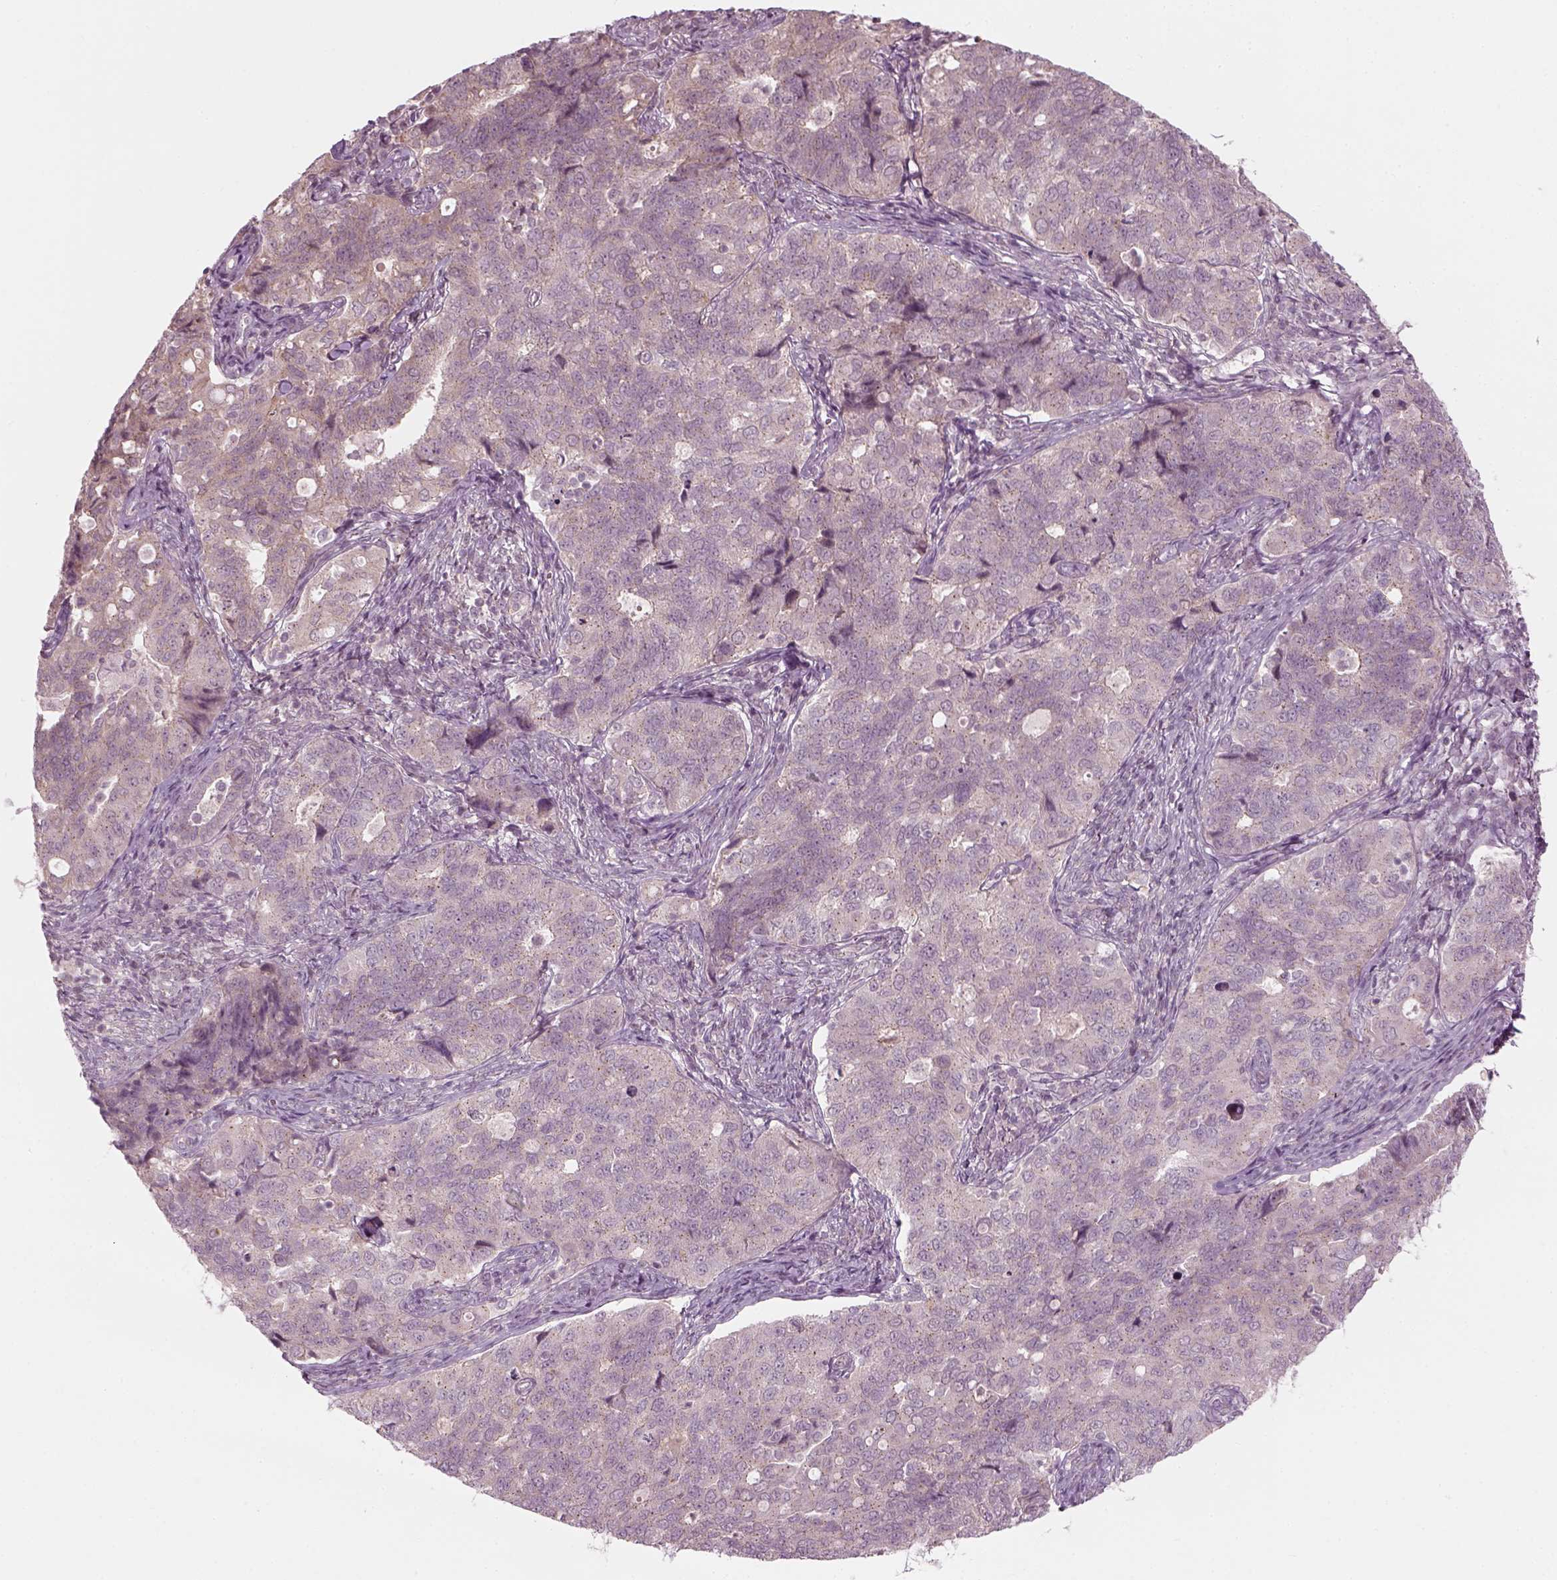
{"staining": {"intensity": "negative", "quantity": "none", "location": "none"}, "tissue": "endometrial cancer", "cell_type": "Tumor cells", "image_type": "cancer", "snomed": [{"axis": "morphology", "description": "Adenocarcinoma, NOS"}, {"axis": "topography", "description": "Endometrium"}], "caption": "Endometrial cancer (adenocarcinoma) was stained to show a protein in brown. There is no significant expression in tumor cells.", "gene": "MLIP", "patient": {"sex": "female", "age": 43}}